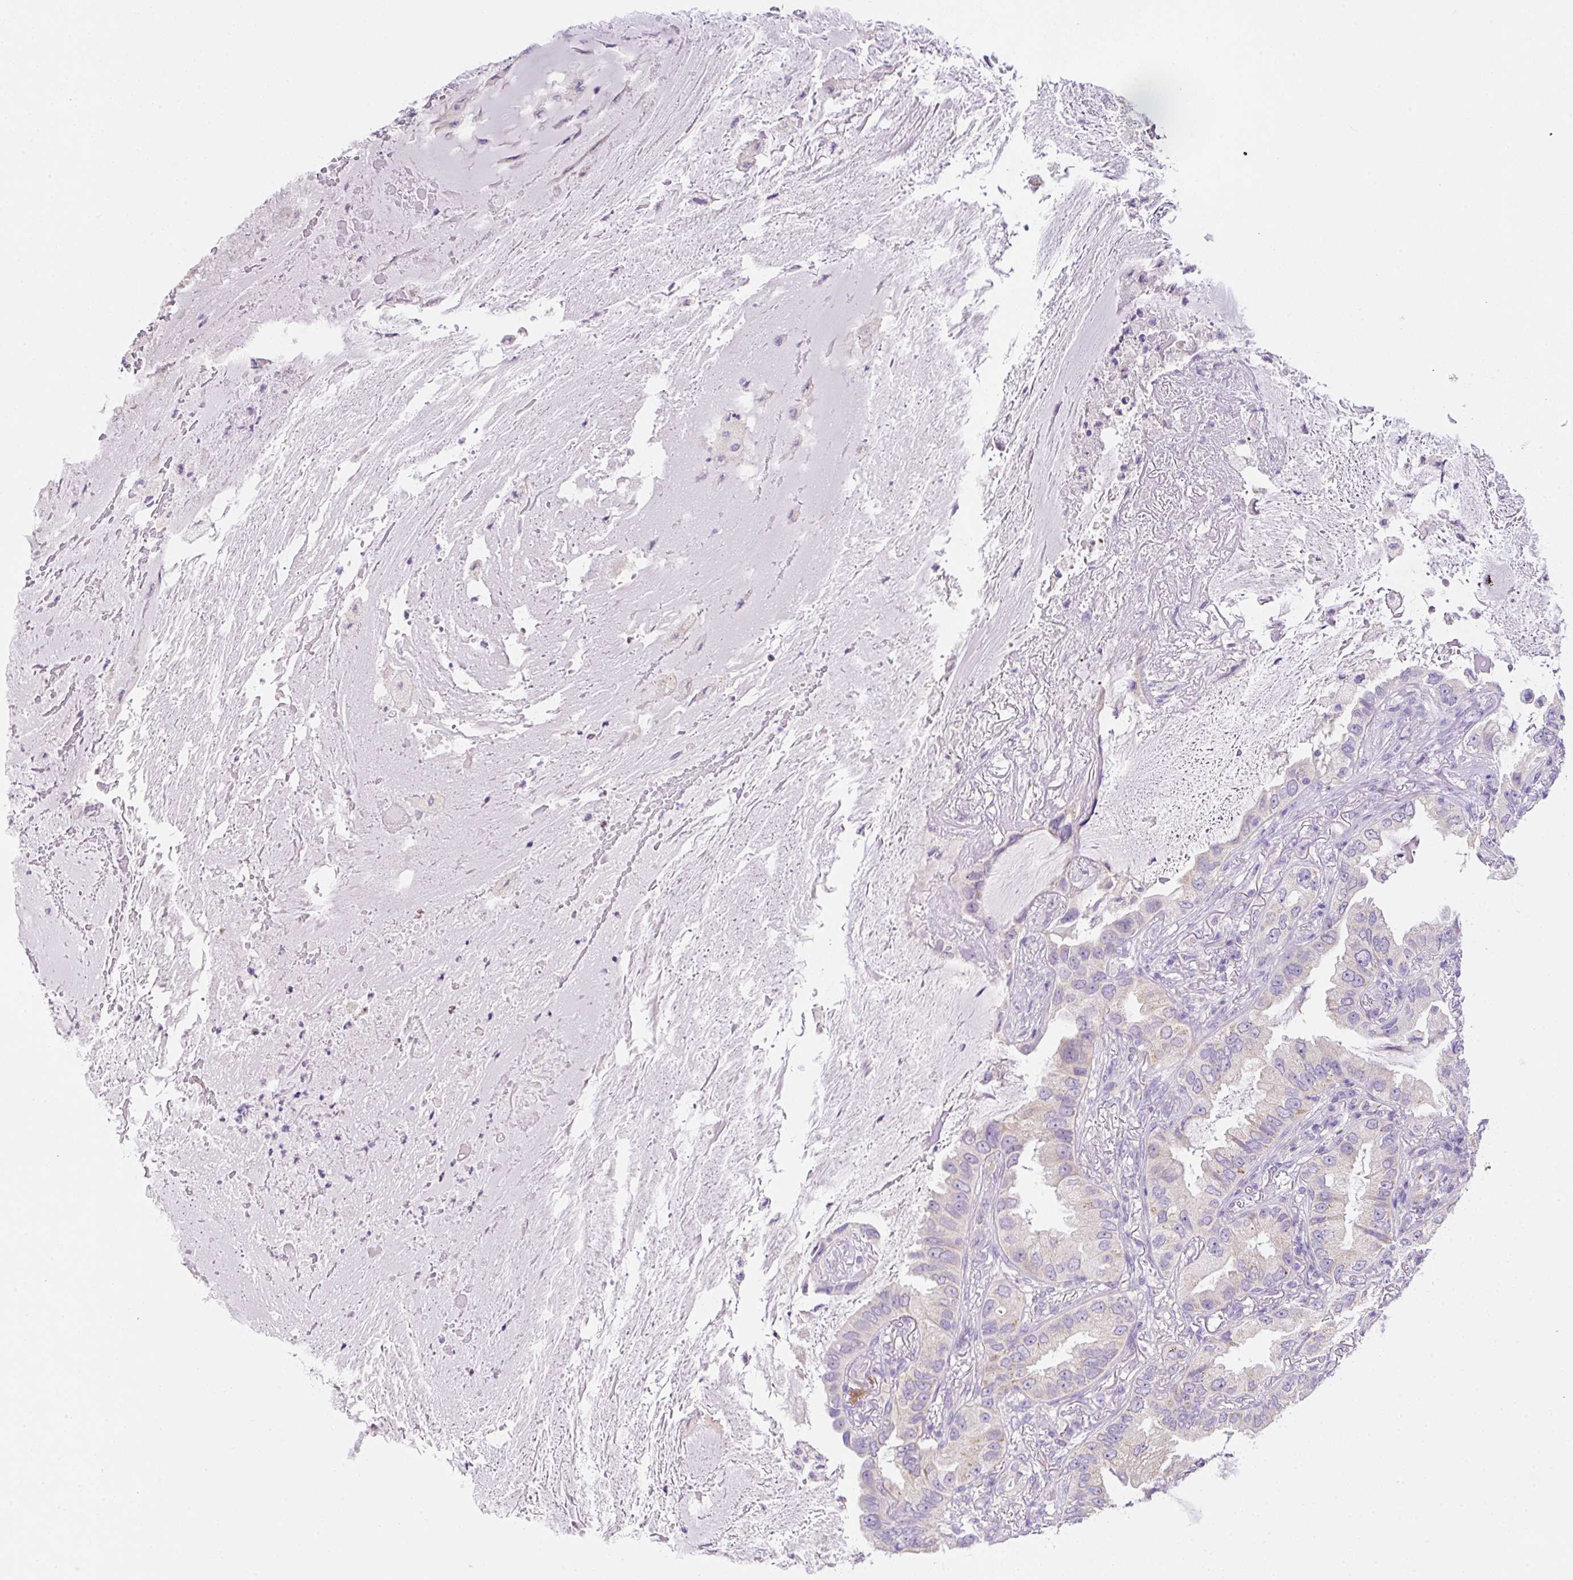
{"staining": {"intensity": "negative", "quantity": "none", "location": "none"}, "tissue": "lung cancer", "cell_type": "Tumor cells", "image_type": "cancer", "snomed": [{"axis": "morphology", "description": "Adenocarcinoma, NOS"}, {"axis": "topography", "description": "Lung"}], "caption": "Immunohistochemistry (IHC) of human lung adenocarcinoma exhibits no expression in tumor cells.", "gene": "NDST3", "patient": {"sex": "female", "age": 69}}